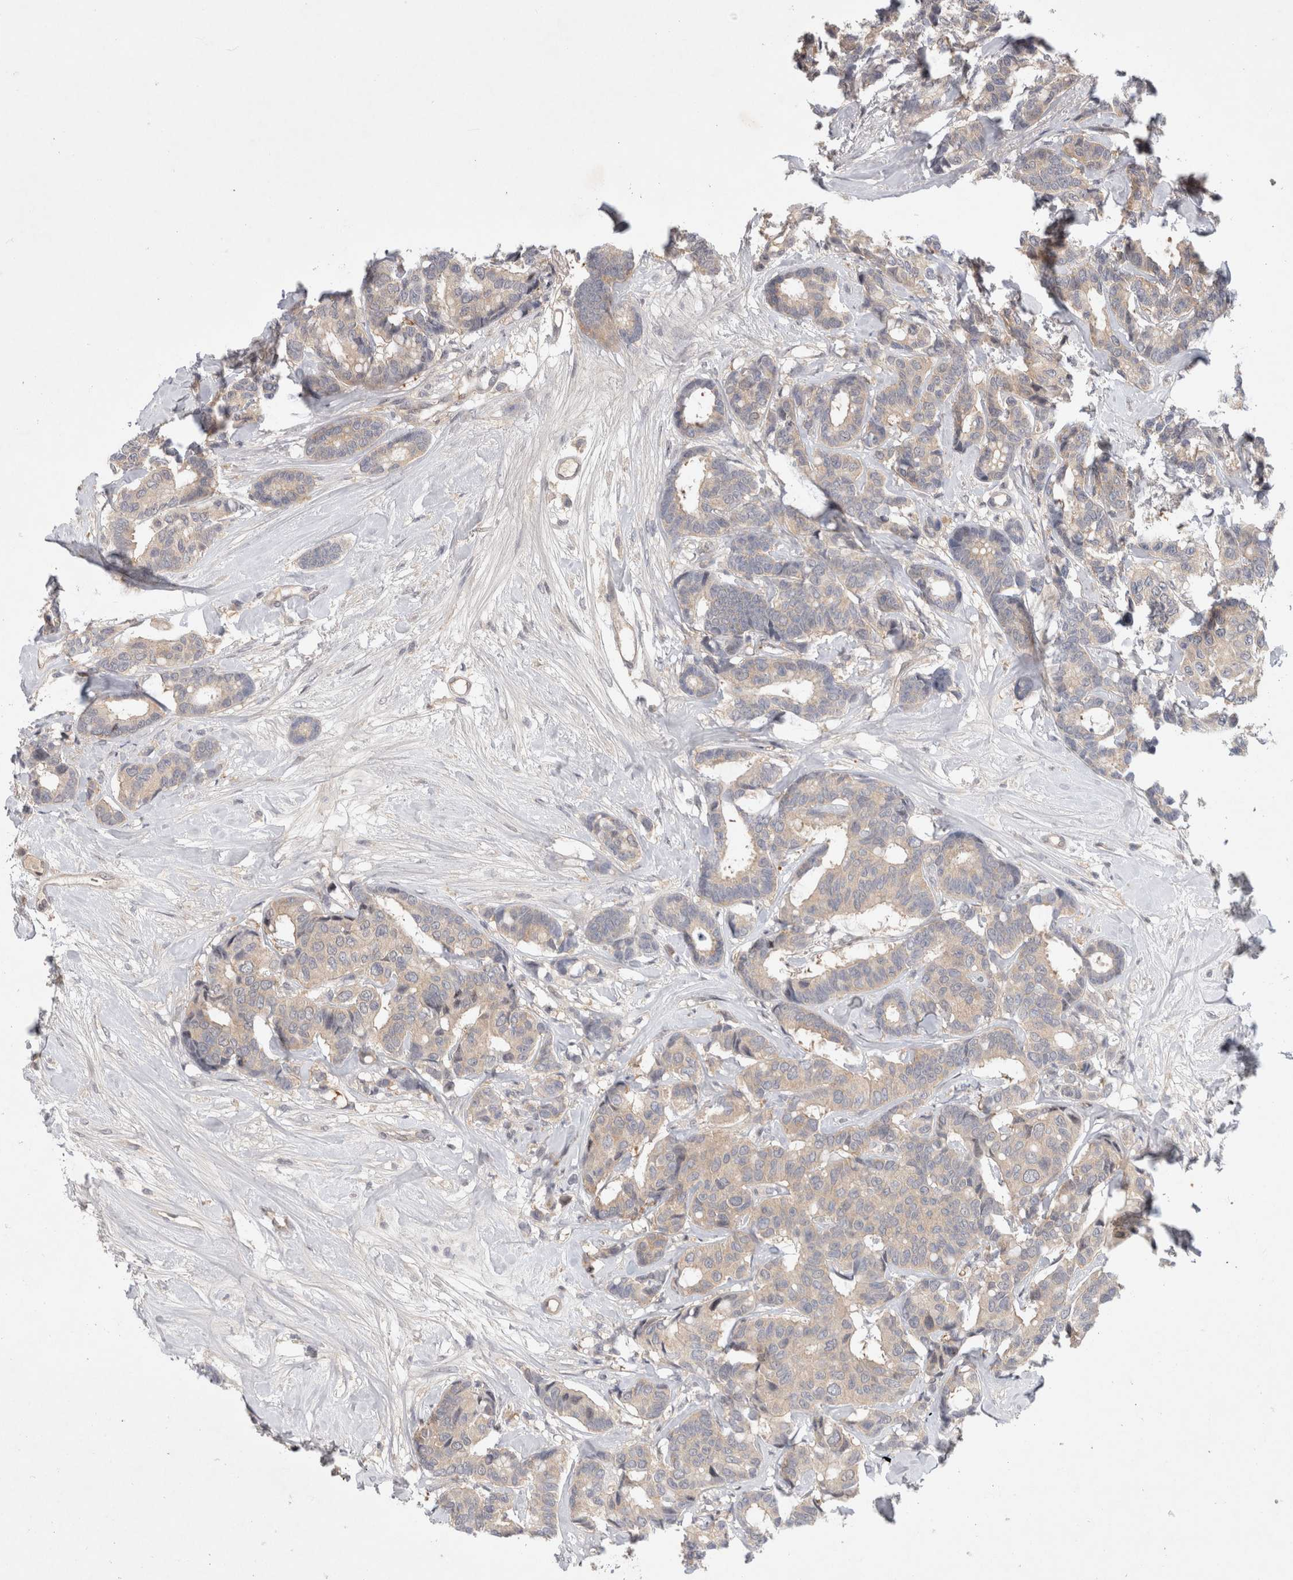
{"staining": {"intensity": "weak", "quantity": ">75%", "location": "cytoplasmic/membranous"}, "tissue": "breast cancer", "cell_type": "Tumor cells", "image_type": "cancer", "snomed": [{"axis": "morphology", "description": "Duct carcinoma"}, {"axis": "topography", "description": "Breast"}], "caption": "Intraductal carcinoma (breast) tissue demonstrates weak cytoplasmic/membranous staining in about >75% of tumor cells", "gene": "CERS3", "patient": {"sex": "female", "age": 87}}